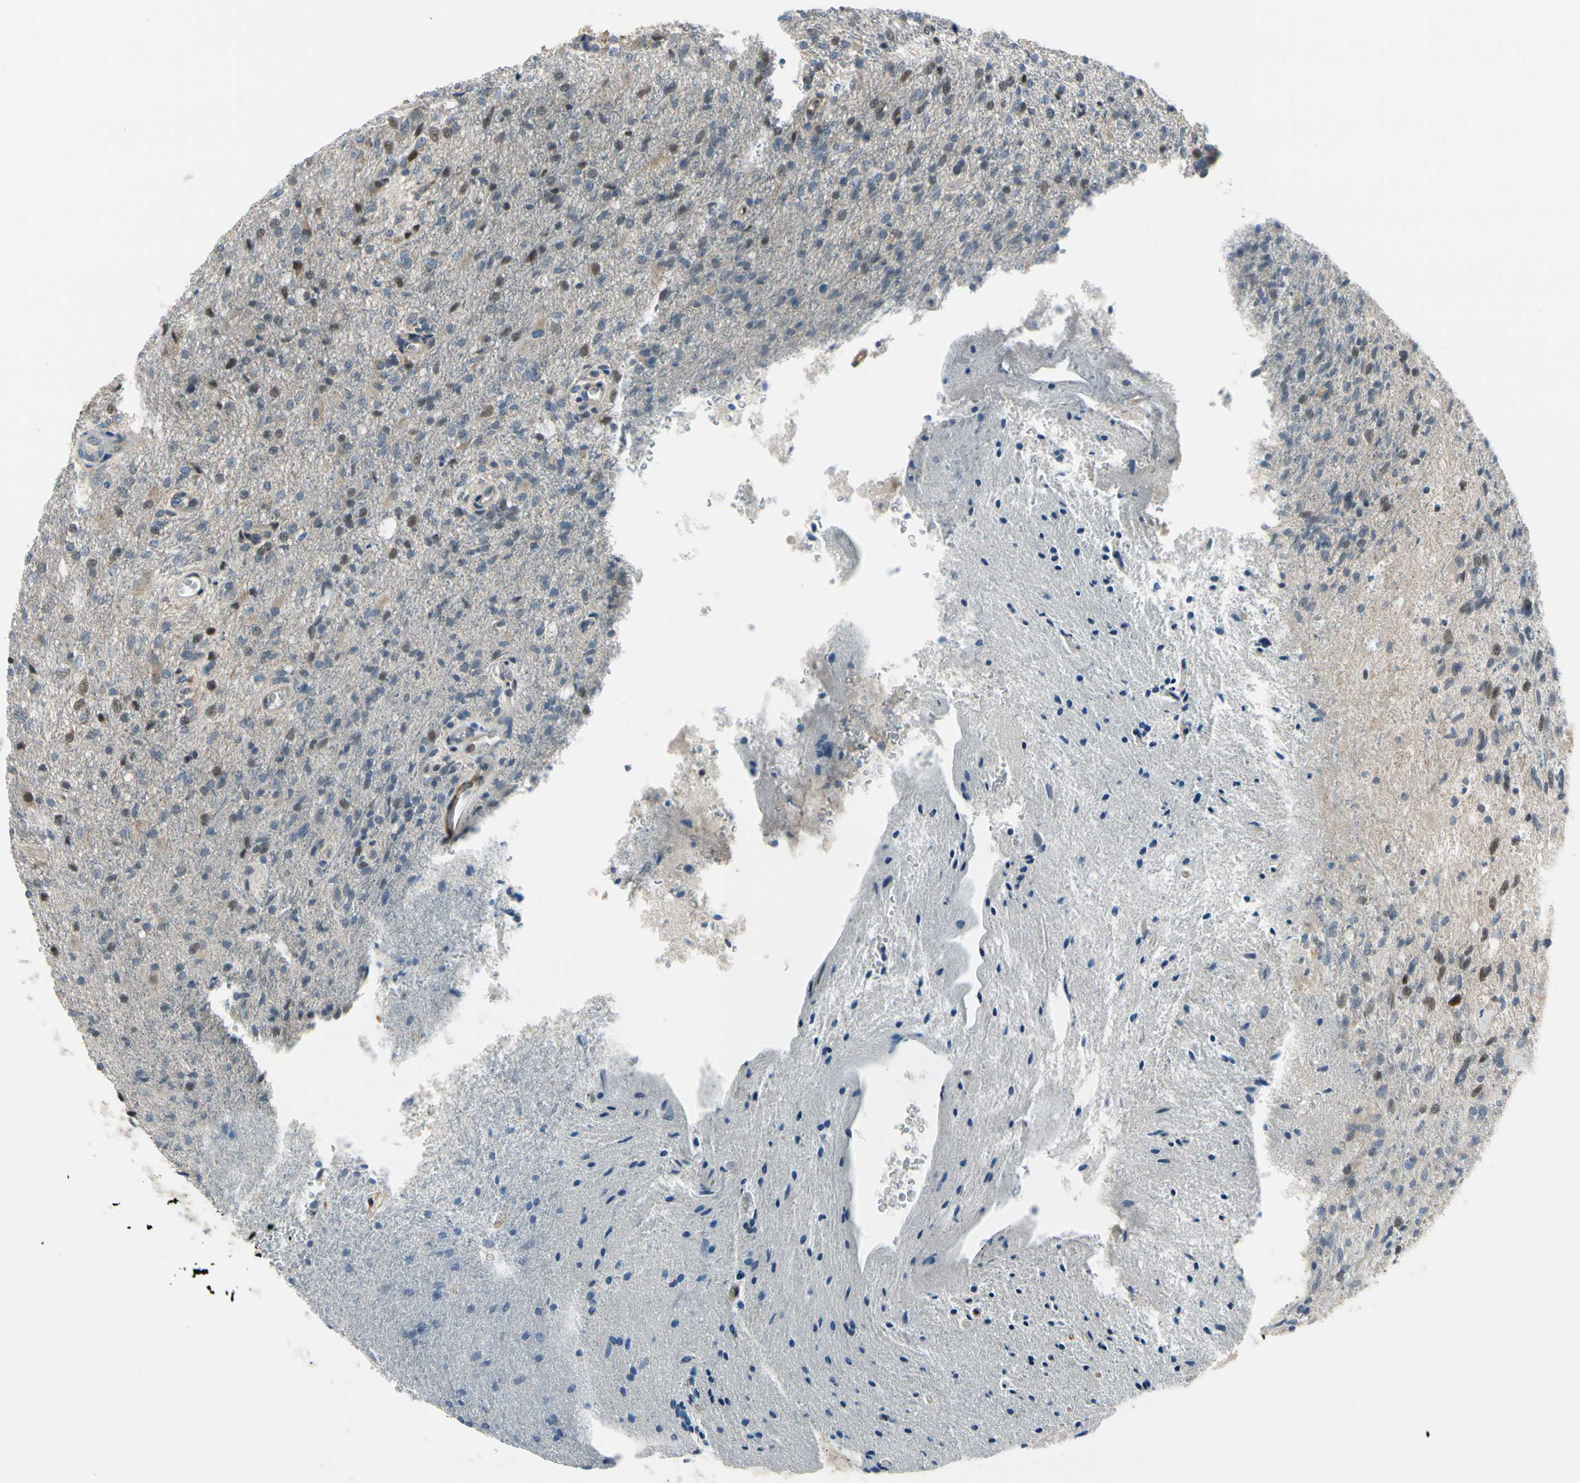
{"staining": {"intensity": "moderate", "quantity": "<25%", "location": "nuclear"}, "tissue": "glioma", "cell_type": "Tumor cells", "image_type": "cancer", "snomed": [{"axis": "morphology", "description": "Normal tissue, NOS"}, {"axis": "morphology", "description": "Glioma, malignant, High grade"}, {"axis": "topography", "description": "Cerebral cortex"}], "caption": "This is a photomicrograph of IHC staining of high-grade glioma (malignant), which shows moderate positivity in the nuclear of tumor cells.", "gene": "CFAP36", "patient": {"sex": "male", "age": 77}}